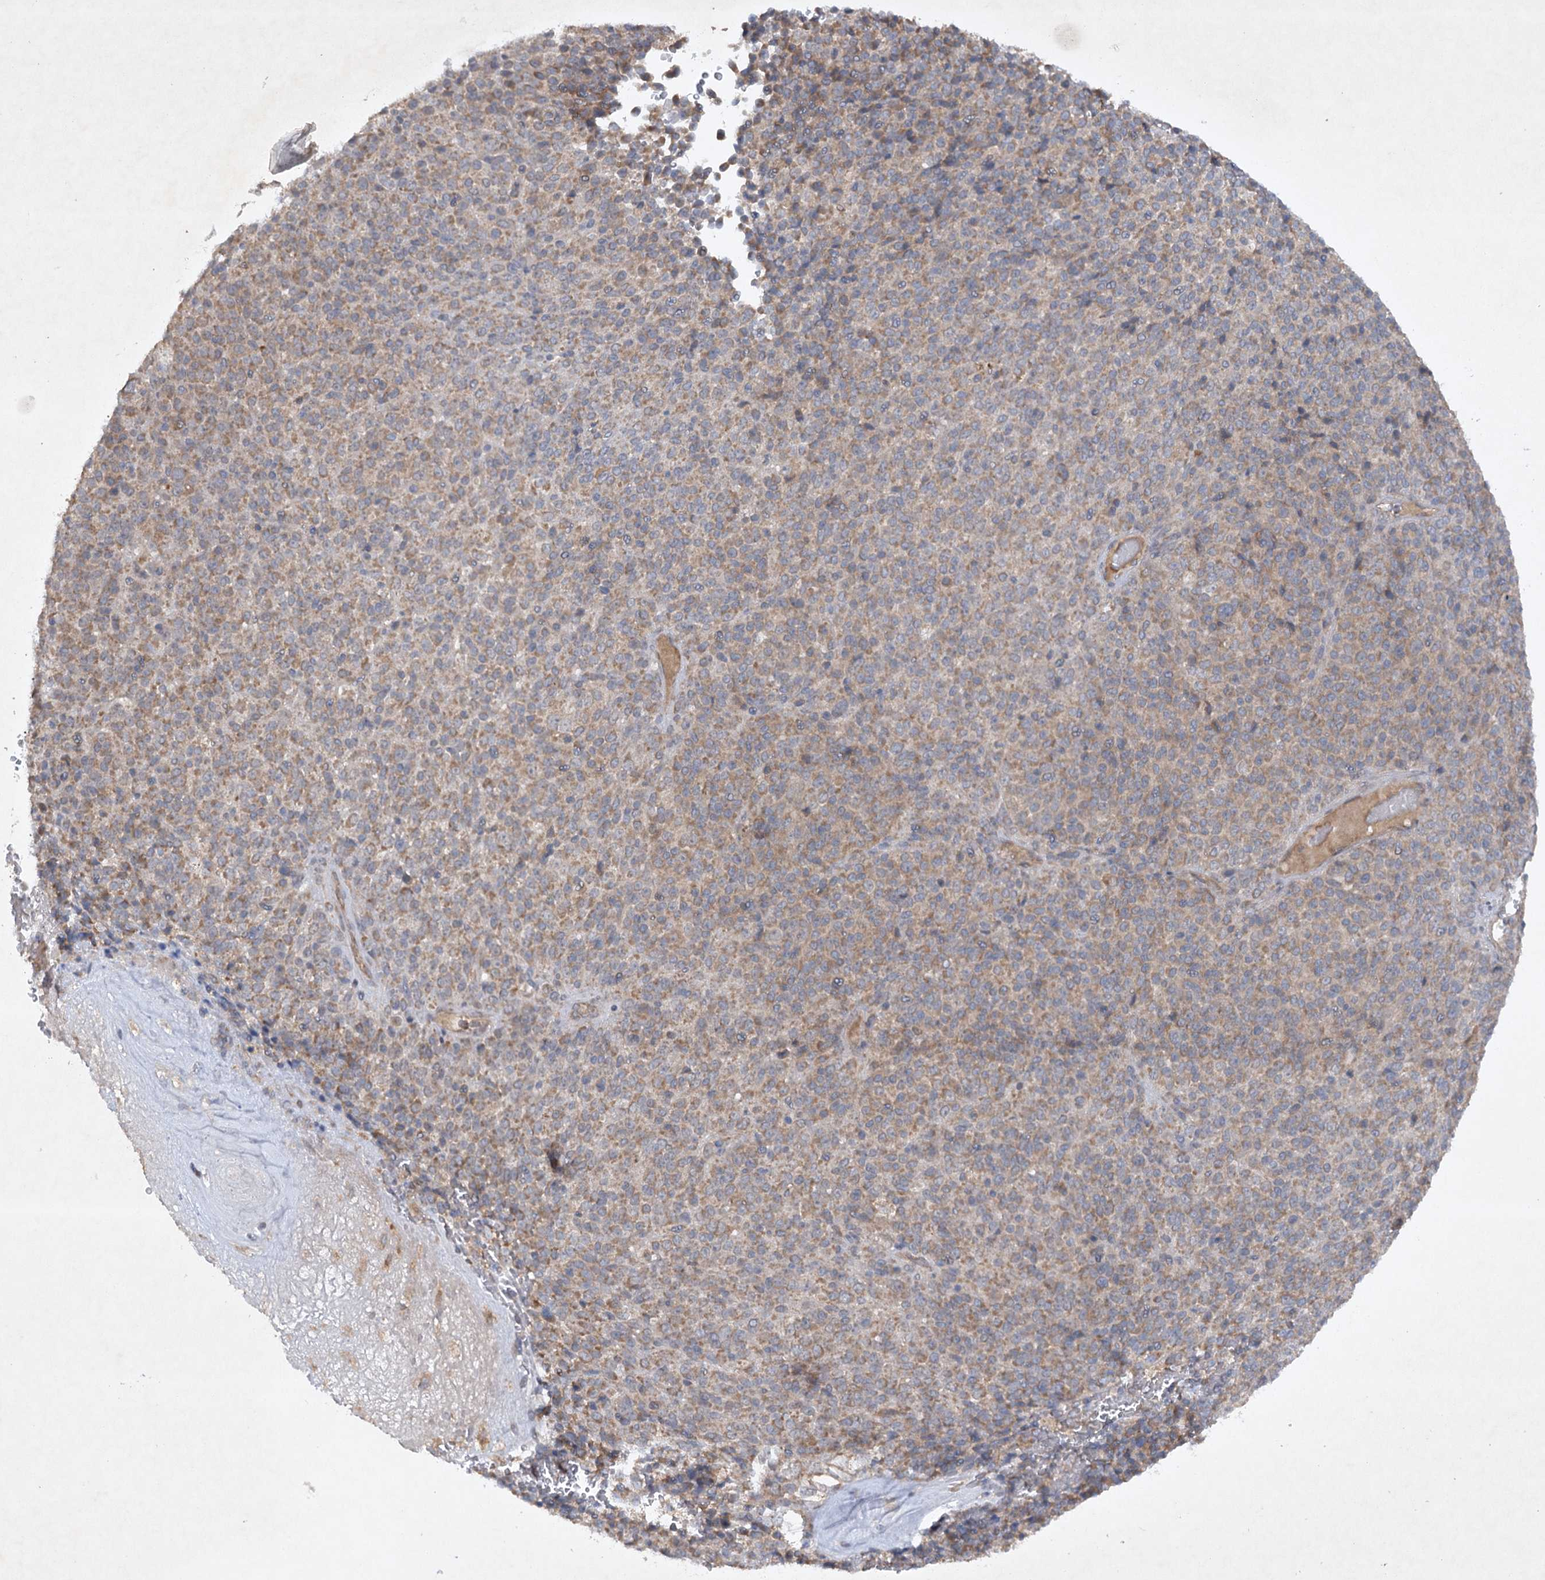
{"staining": {"intensity": "moderate", "quantity": ">75%", "location": "cytoplasmic/membranous"}, "tissue": "melanoma", "cell_type": "Tumor cells", "image_type": "cancer", "snomed": [{"axis": "morphology", "description": "Malignant melanoma, Metastatic site"}, {"axis": "topography", "description": "Brain"}], "caption": "There is medium levels of moderate cytoplasmic/membranous expression in tumor cells of malignant melanoma (metastatic site), as demonstrated by immunohistochemical staining (brown color).", "gene": "TRAF3IP1", "patient": {"sex": "female", "age": 56}}